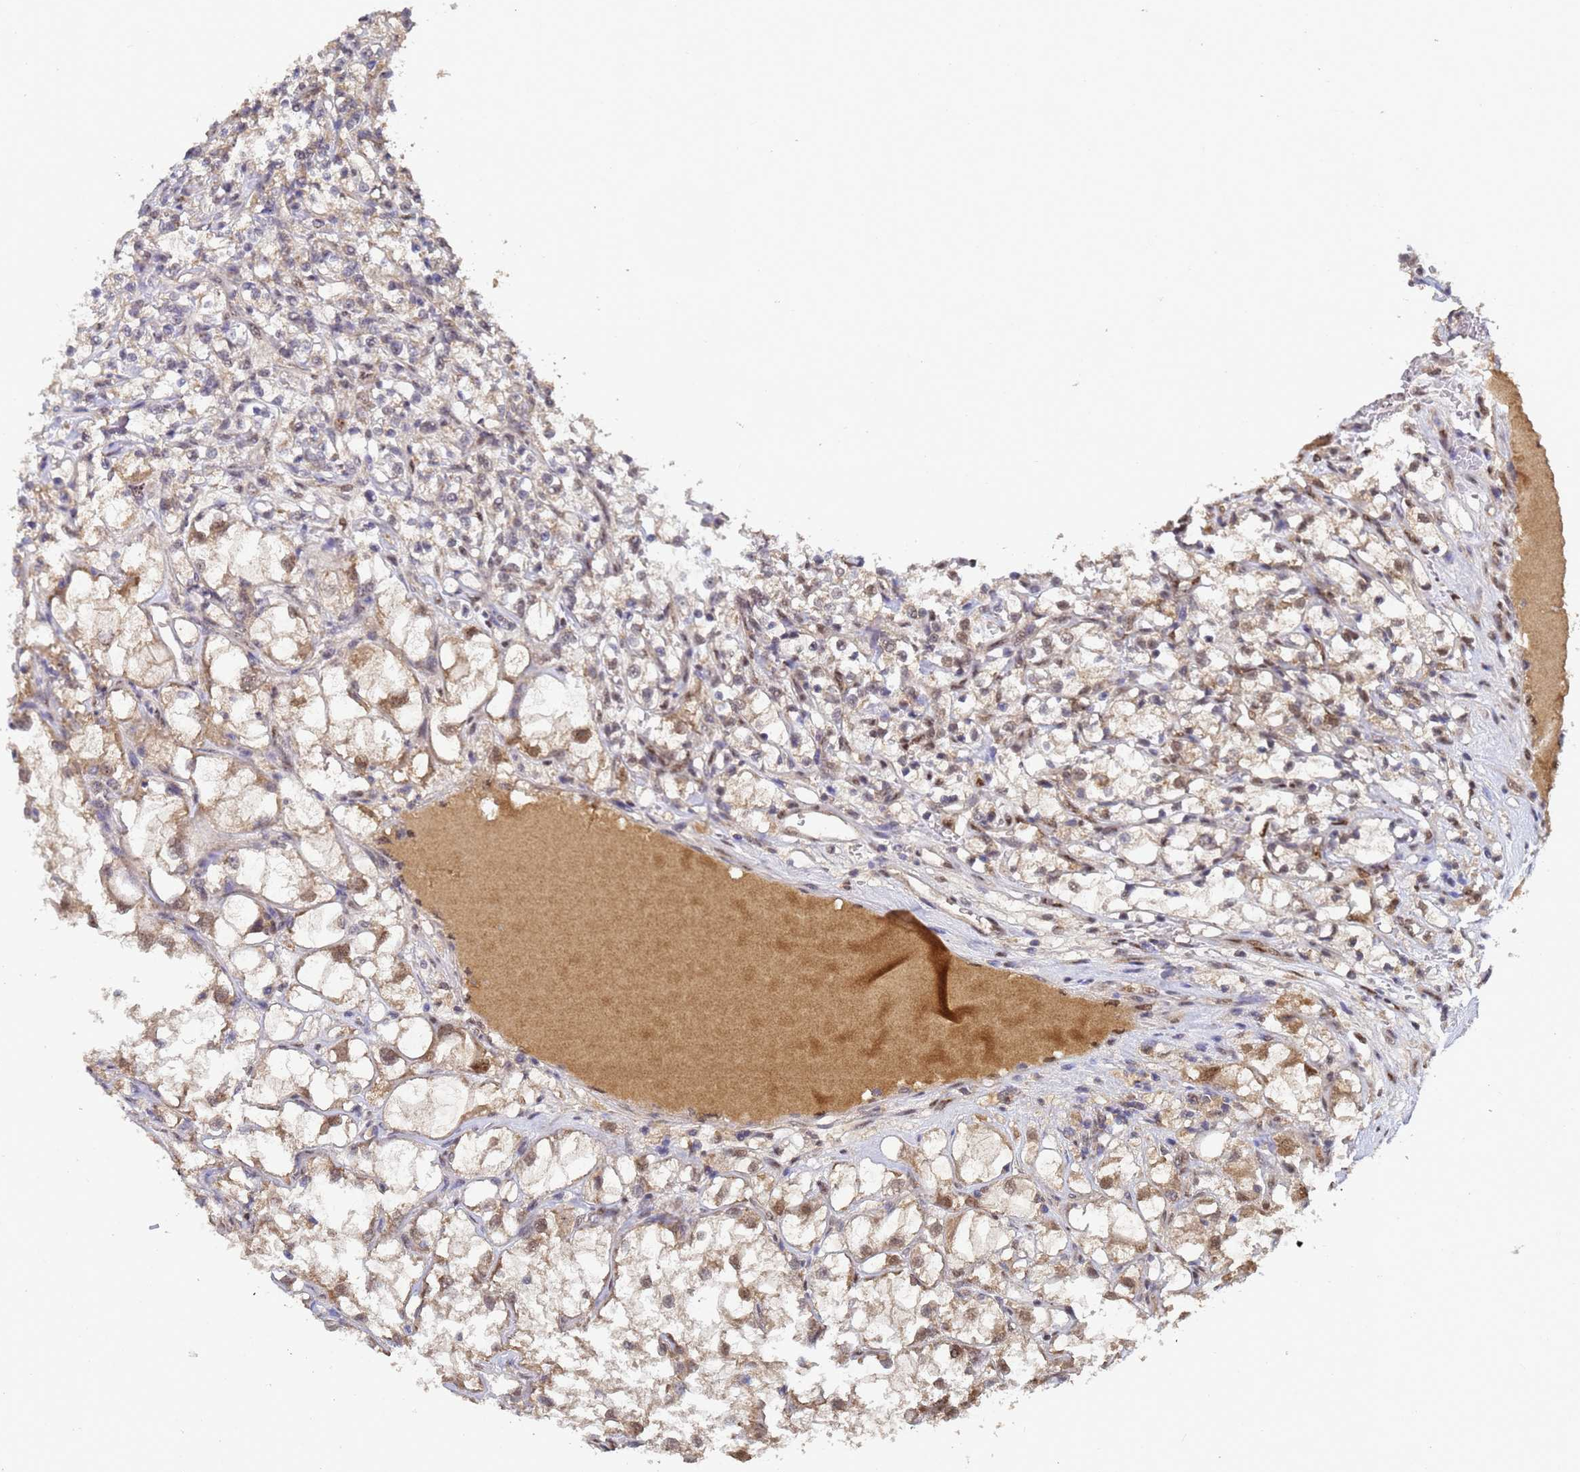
{"staining": {"intensity": "weak", "quantity": ">75%", "location": "cytoplasmic/membranous,nuclear"}, "tissue": "renal cancer", "cell_type": "Tumor cells", "image_type": "cancer", "snomed": [{"axis": "morphology", "description": "Adenocarcinoma, NOS"}, {"axis": "topography", "description": "Kidney"}], "caption": "Renal adenocarcinoma tissue reveals weak cytoplasmic/membranous and nuclear staining in approximately >75% of tumor cells, visualized by immunohistochemistry.", "gene": "SECISBP2", "patient": {"sex": "female", "age": 69}}